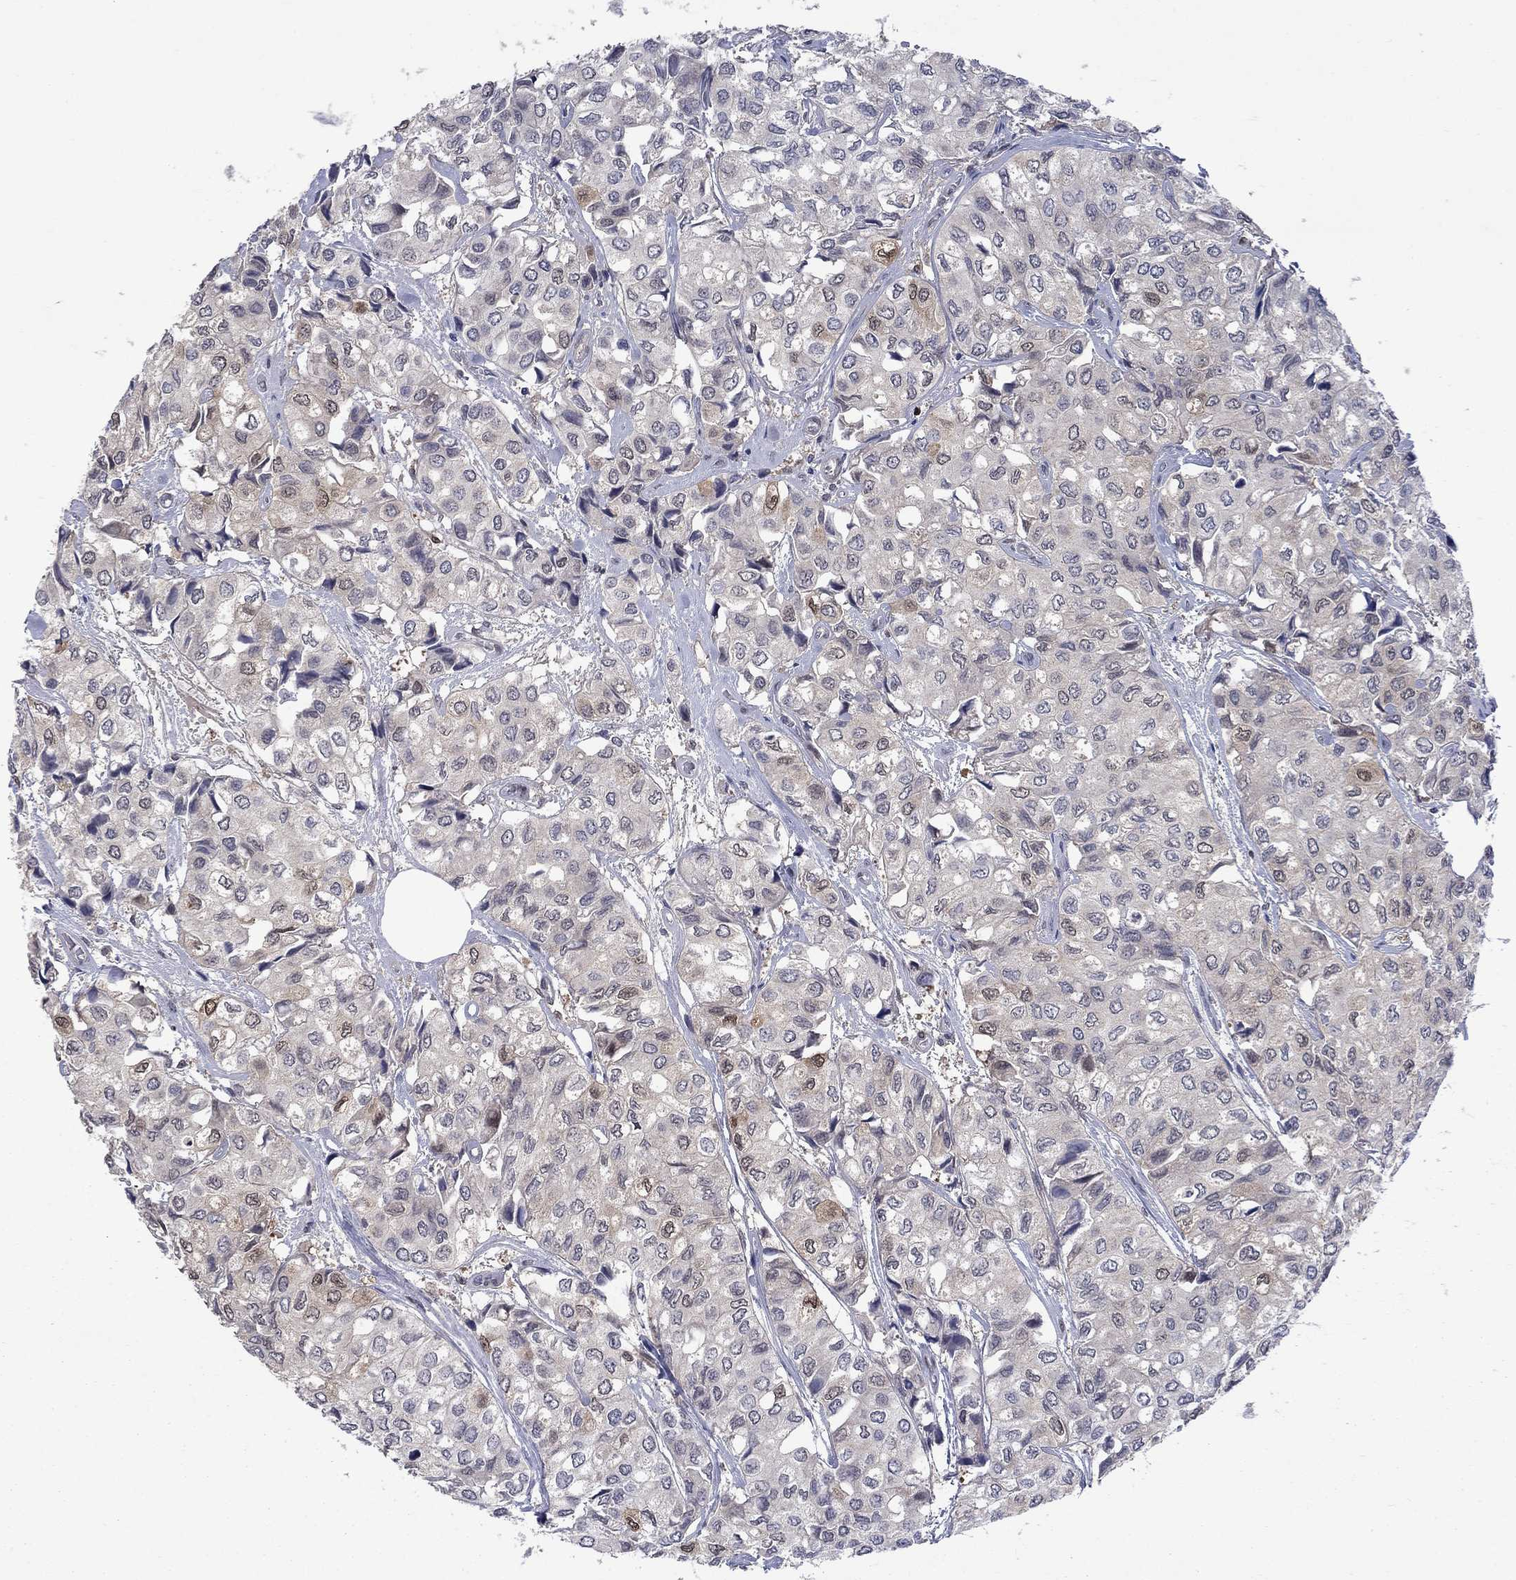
{"staining": {"intensity": "negative", "quantity": "none", "location": "none"}, "tissue": "urothelial cancer", "cell_type": "Tumor cells", "image_type": "cancer", "snomed": [{"axis": "morphology", "description": "Urothelial carcinoma, High grade"}, {"axis": "topography", "description": "Urinary bladder"}], "caption": "The immunohistochemistry (IHC) image has no significant positivity in tumor cells of high-grade urothelial carcinoma tissue. (Brightfield microscopy of DAB IHC at high magnification).", "gene": "CBR1", "patient": {"sex": "male", "age": 73}}